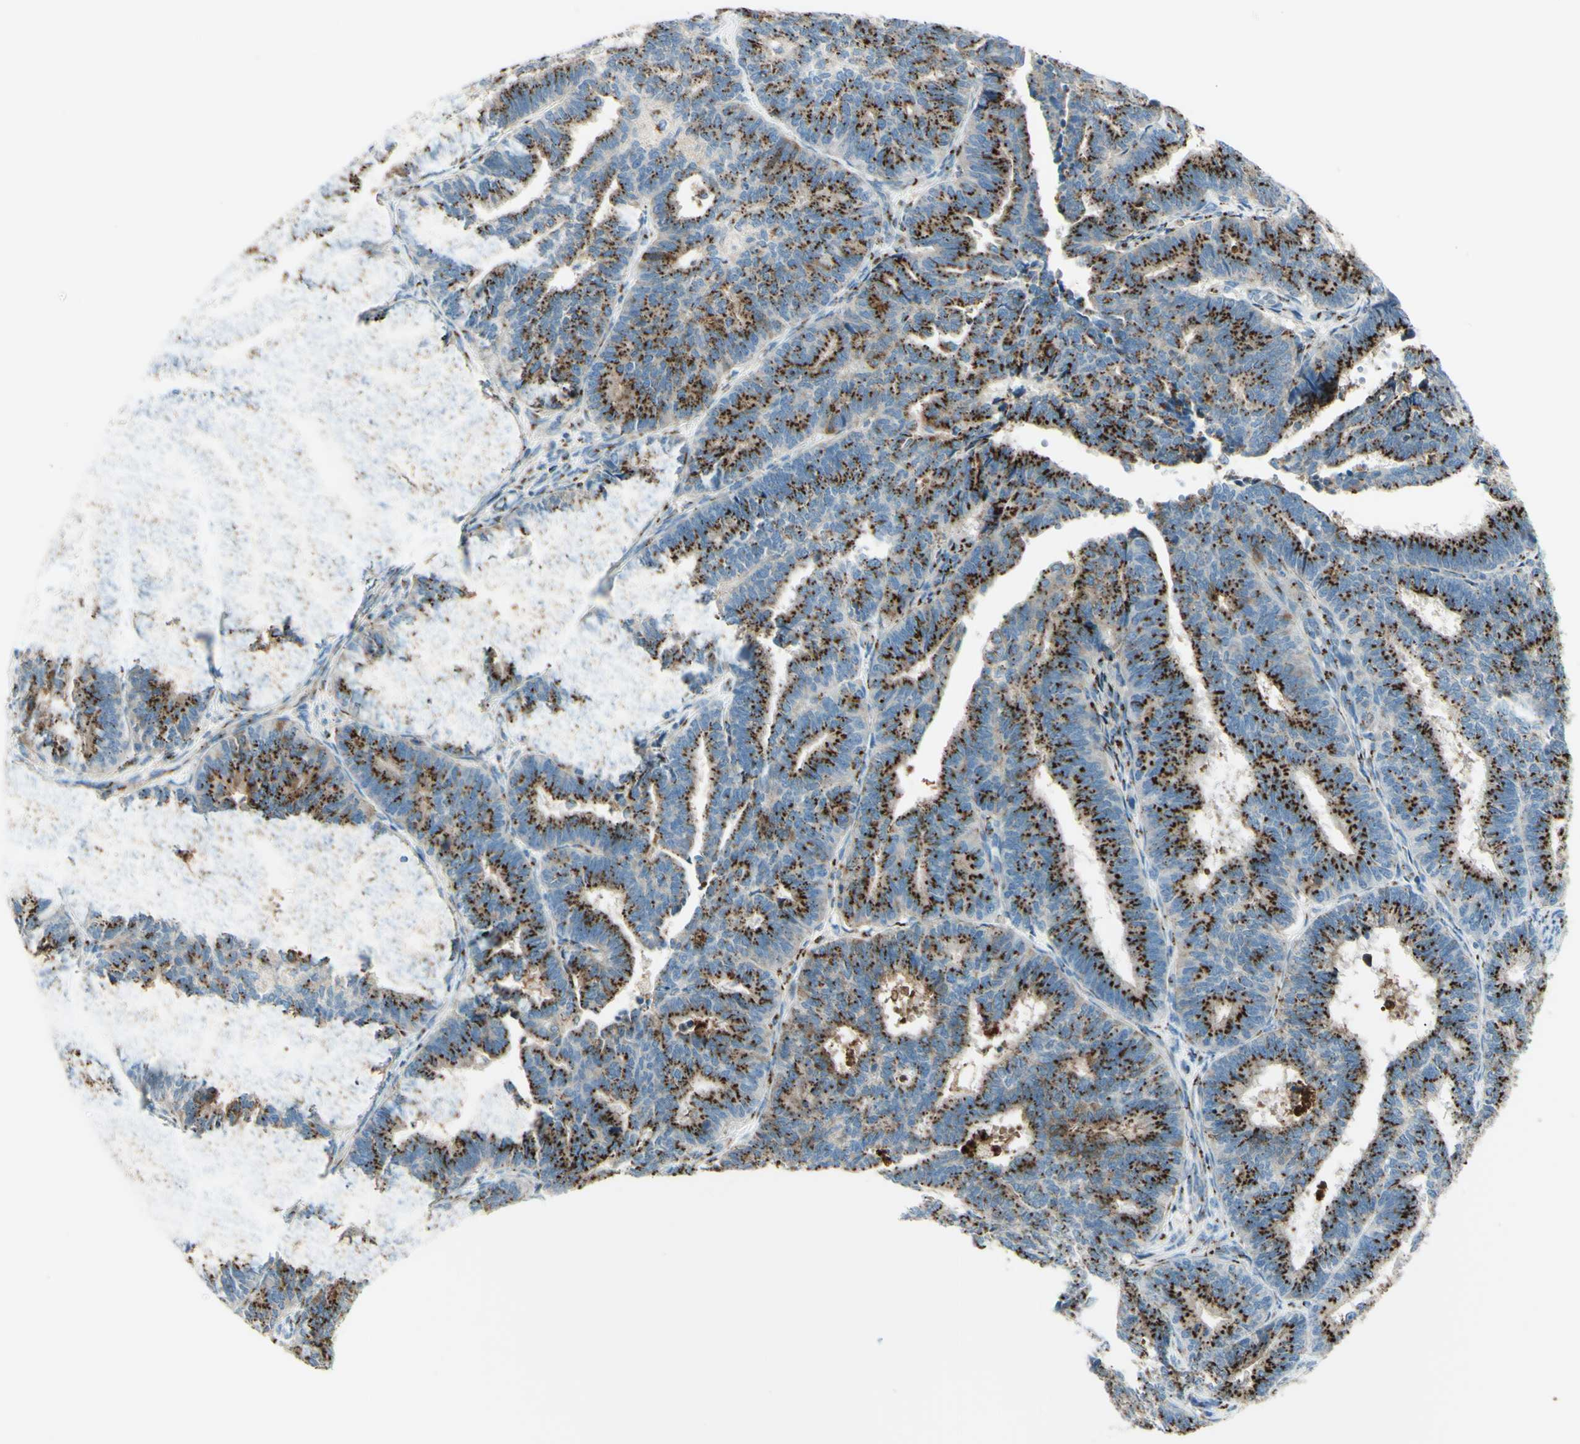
{"staining": {"intensity": "strong", "quantity": ">75%", "location": "cytoplasmic/membranous"}, "tissue": "endometrial cancer", "cell_type": "Tumor cells", "image_type": "cancer", "snomed": [{"axis": "morphology", "description": "Adenocarcinoma, NOS"}, {"axis": "topography", "description": "Endometrium"}], "caption": "Immunohistochemical staining of endometrial cancer exhibits high levels of strong cytoplasmic/membranous protein expression in about >75% of tumor cells.", "gene": "B4GALT1", "patient": {"sex": "female", "age": 70}}